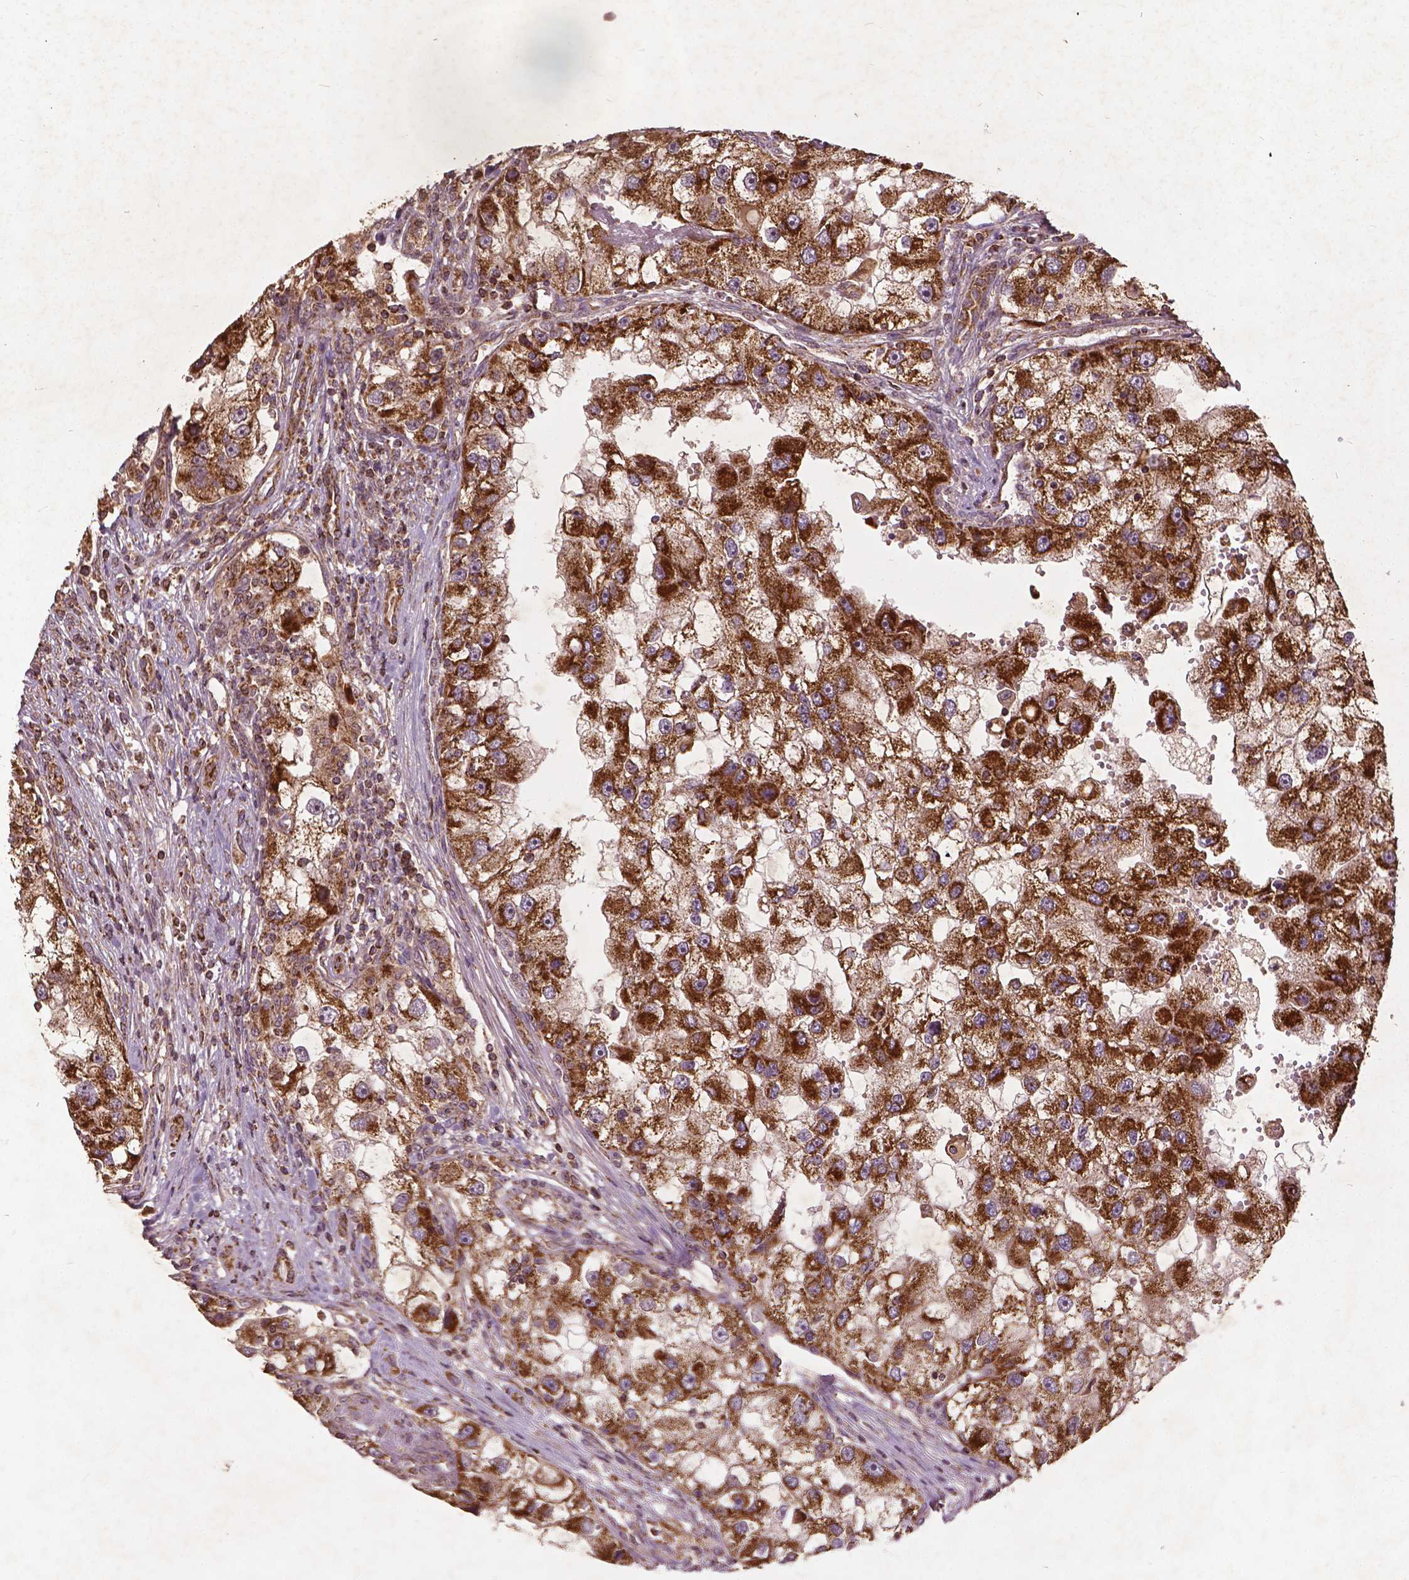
{"staining": {"intensity": "strong", "quantity": ">75%", "location": "cytoplasmic/membranous"}, "tissue": "renal cancer", "cell_type": "Tumor cells", "image_type": "cancer", "snomed": [{"axis": "morphology", "description": "Adenocarcinoma, NOS"}, {"axis": "topography", "description": "Kidney"}], "caption": "Protein staining of adenocarcinoma (renal) tissue demonstrates strong cytoplasmic/membranous staining in approximately >75% of tumor cells. Using DAB (3,3'-diaminobenzidine) (brown) and hematoxylin (blue) stains, captured at high magnification using brightfield microscopy.", "gene": "UBXN2A", "patient": {"sex": "male", "age": 63}}